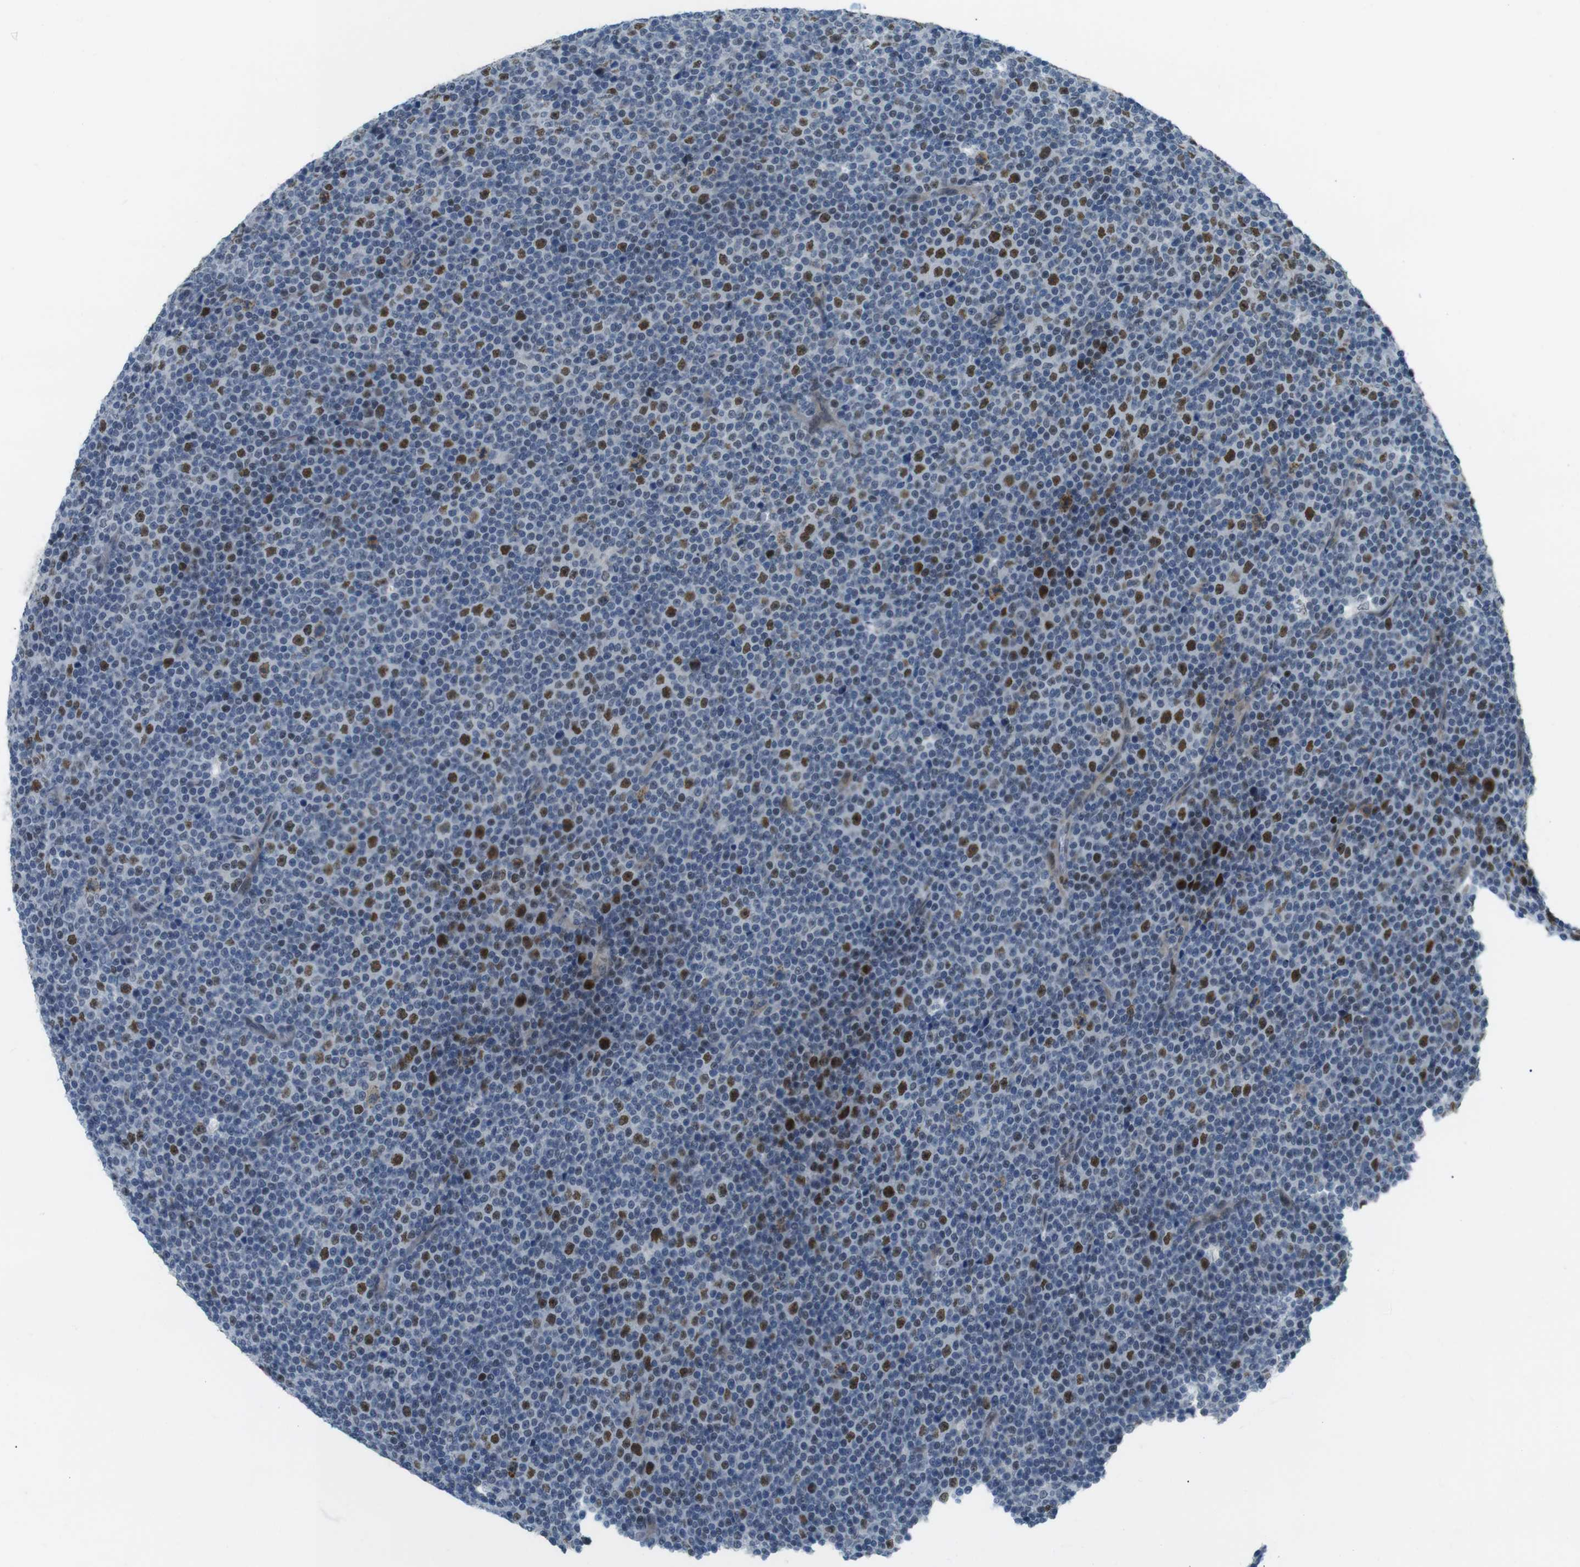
{"staining": {"intensity": "moderate", "quantity": "25%-75%", "location": "nuclear"}, "tissue": "lymphoma", "cell_type": "Tumor cells", "image_type": "cancer", "snomed": [{"axis": "morphology", "description": "Malignant lymphoma, non-Hodgkin's type, Low grade"}, {"axis": "topography", "description": "Lymph node"}], "caption": "A brown stain shows moderate nuclear staining of a protein in lymphoma tumor cells. Using DAB (brown) and hematoxylin (blue) stains, captured at high magnification using brightfield microscopy.", "gene": "SMCO2", "patient": {"sex": "female", "age": 67}}